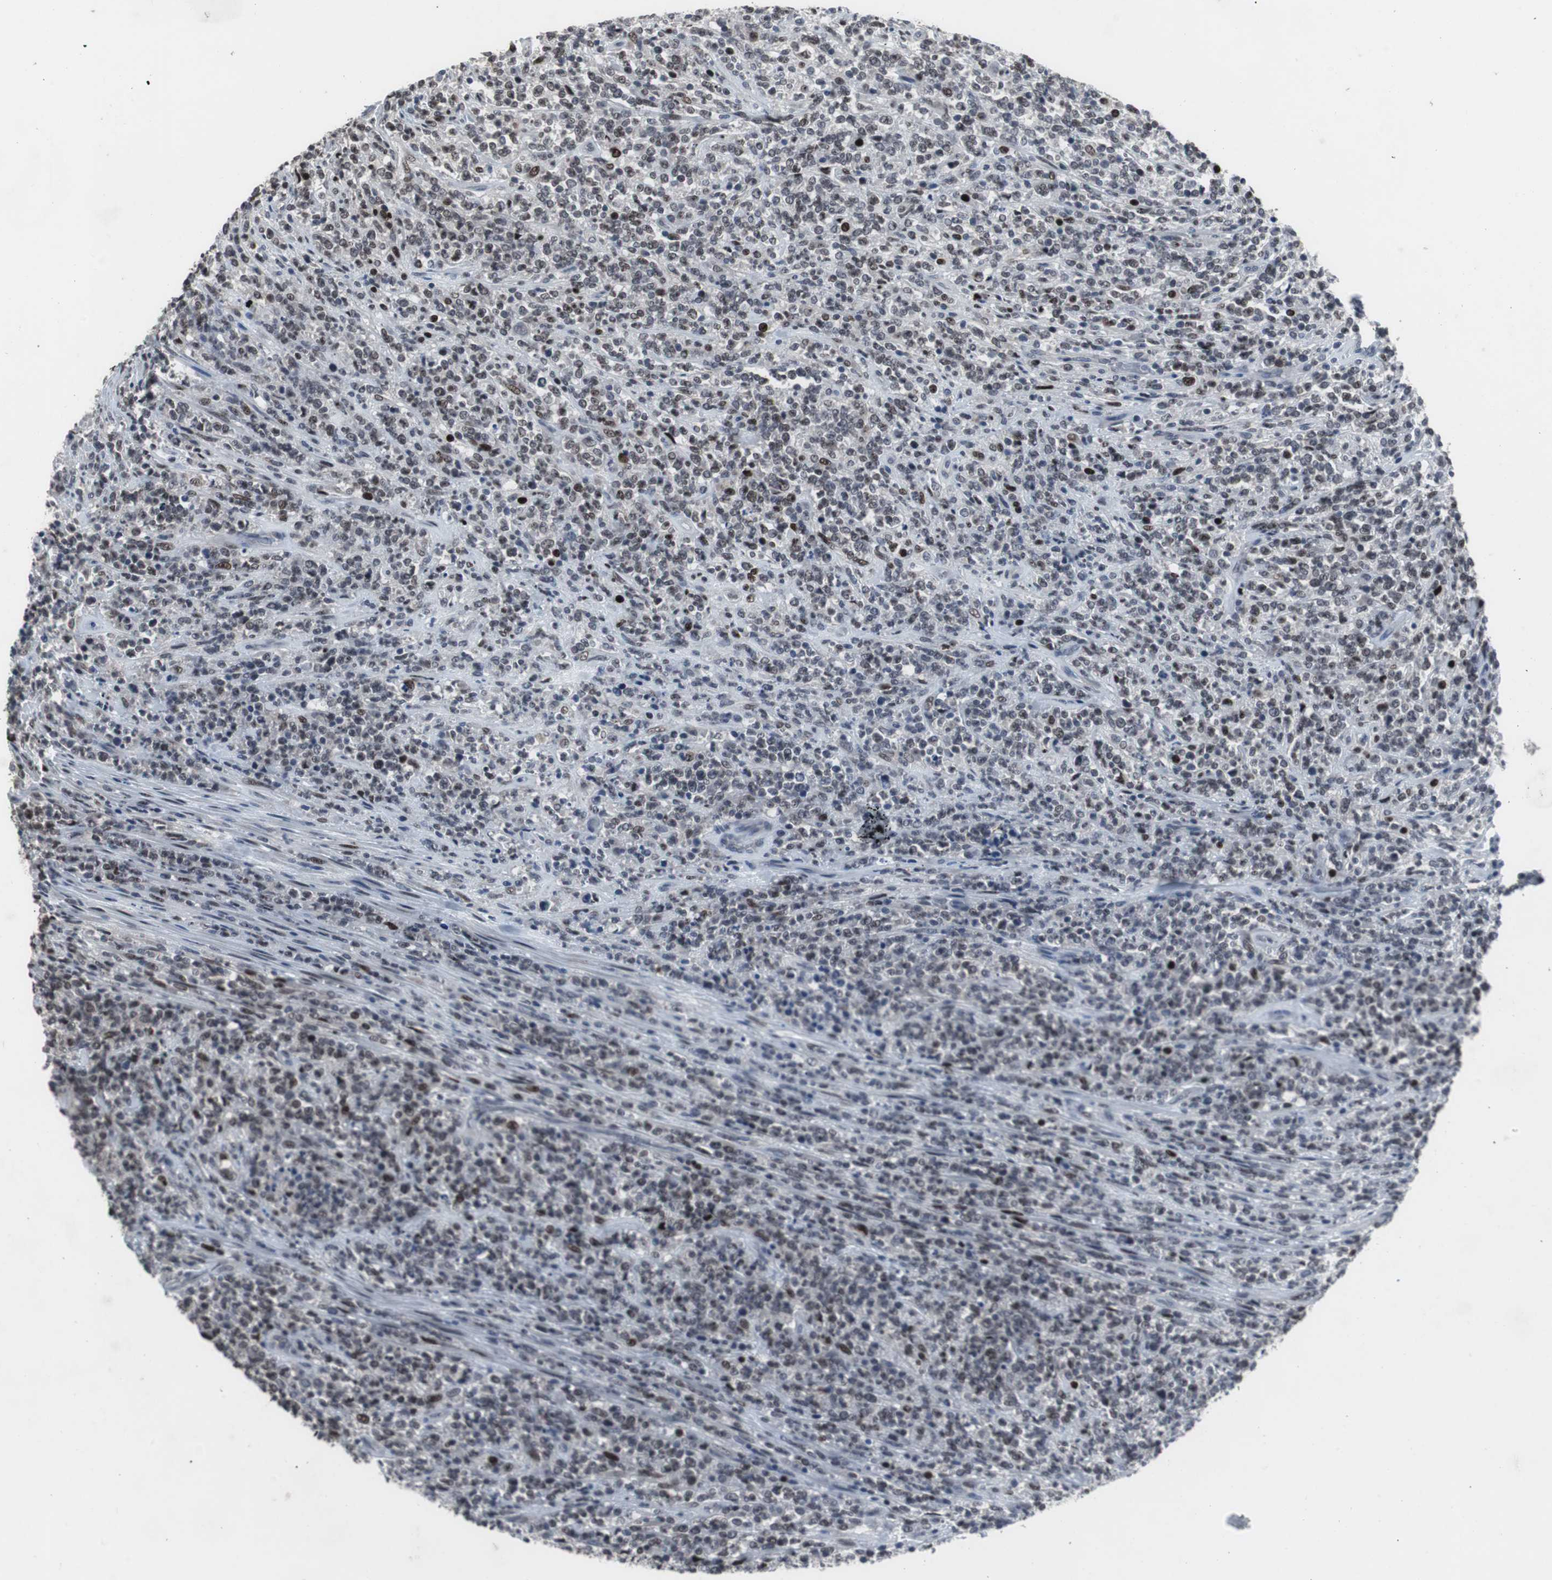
{"staining": {"intensity": "moderate", "quantity": "25%-75%", "location": "nuclear"}, "tissue": "lymphoma", "cell_type": "Tumor cells", "image_type": "cancer", "snomed": [{"axis": "morphology", "description": "Malignant lymphoma, non-Hodgkin's type, High grade"}, {"axis": "topography", "description": "Soft tissue"}], "caption": "DAB immunohistochemical staining of lymphoma demonstrates moderate nuclear protein positivity in about 25%-75% of tumor cells.", "gene": "FOXP4", "patient": {"sex": "male", "age": 18}}